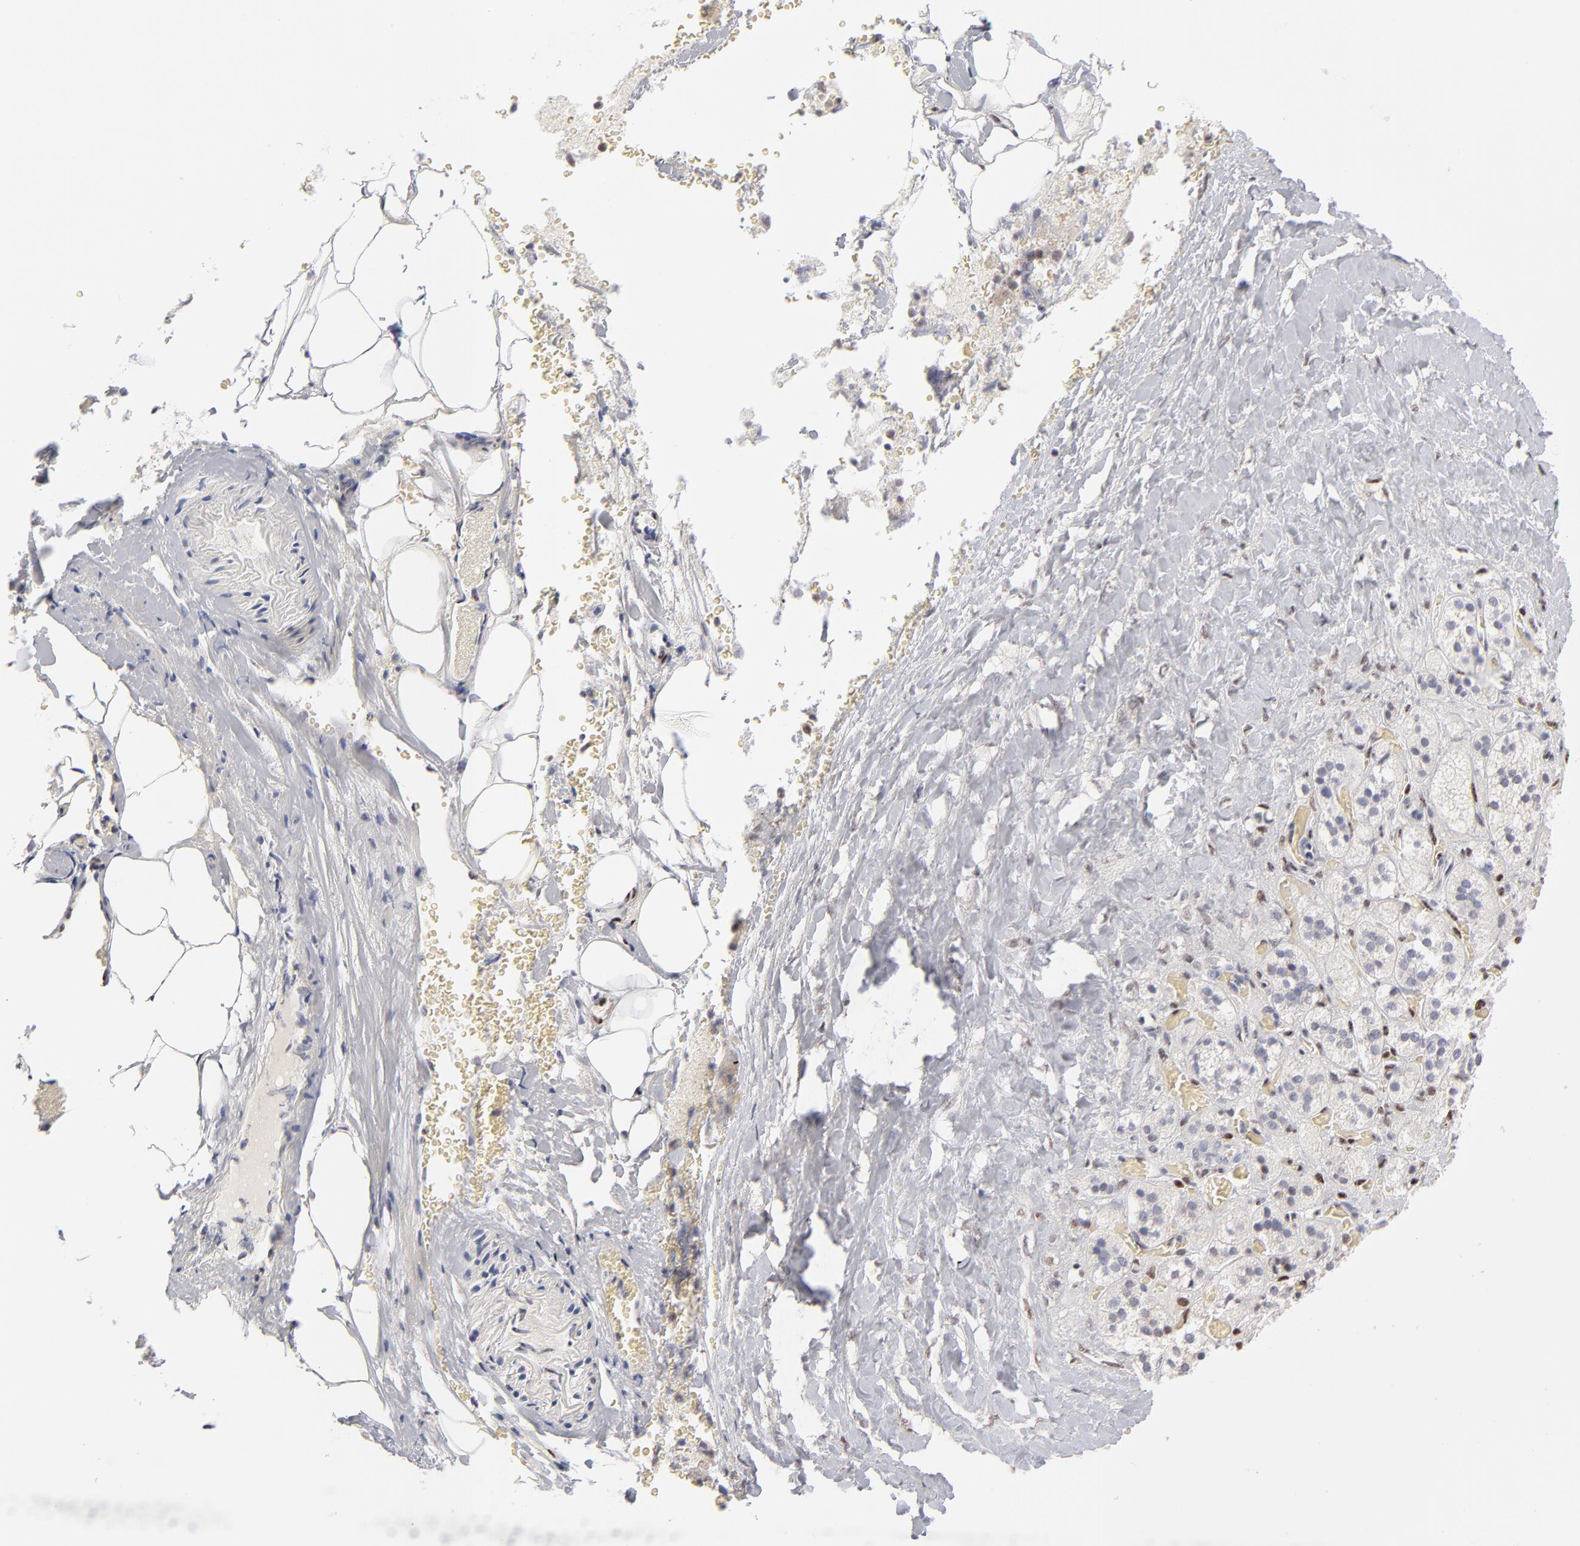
{"staining": {"intensity": "weak", "quantity": "<25%", "location": "nuclear"}, "tissue": "adrenal gland", "cell_type": "Glandular cells", "image_type": "normal", "snomed": [{"axis": "morphology", "description": "Normal tissue, NOS"}, {"axis": "topography", "description": "Adrenal gland"}], "caption": "Immunohistochemistry histopathology image of benign adrenal gland: human adrenal gland stained with DAB displays no significant protein expression in glandular cells. (DAB immunohistochemistry, high magnification).", "gene": "STAT3", "patient": {"sex": "female", "age": 71}}